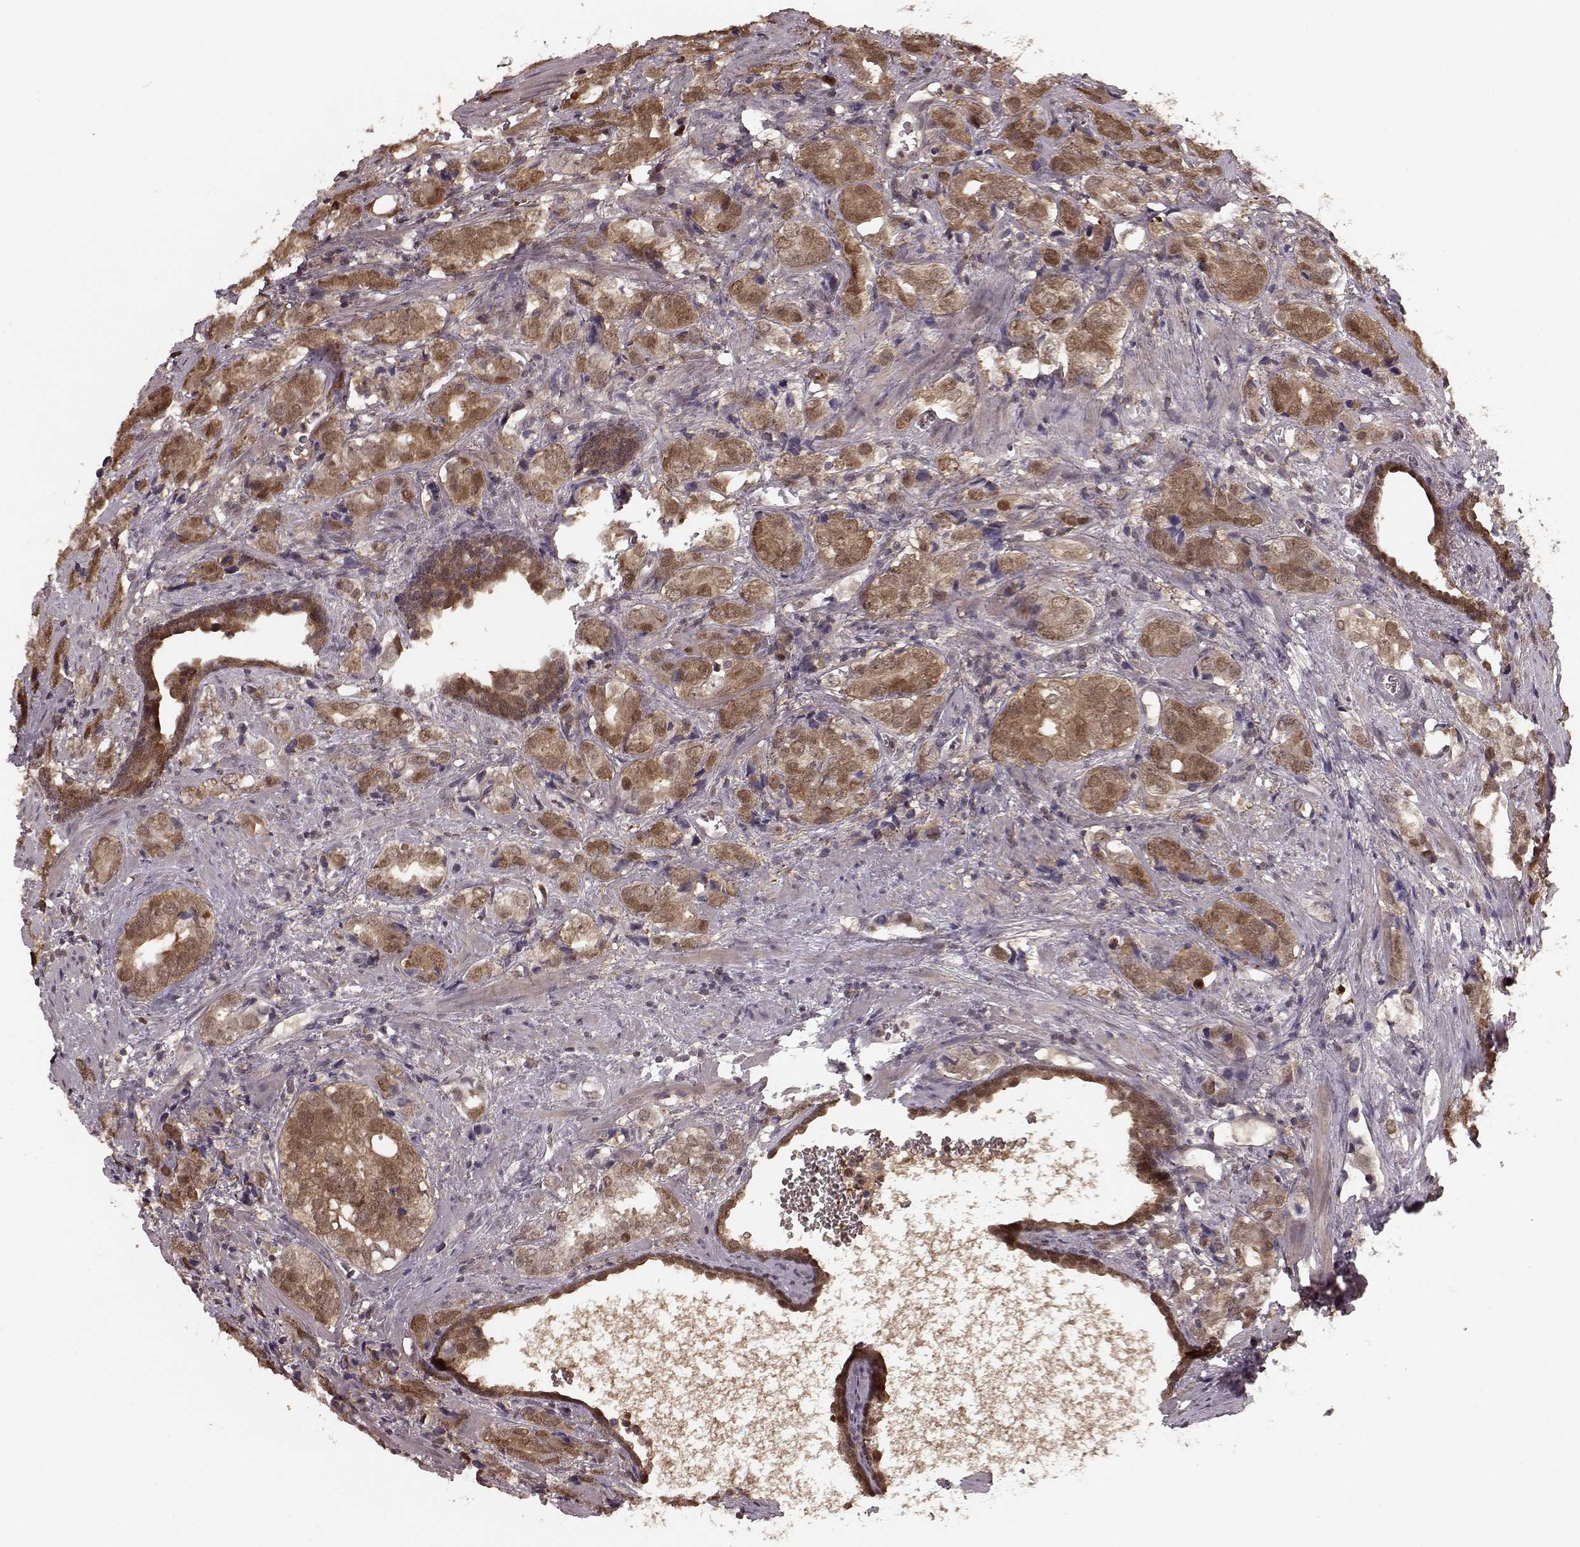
{"staining": {"intensity": "moderate", "quantity": "25%-75%", "location": "cytoplasmic/membranous,nuclear"}, "tissue": "prostate cancer", "cell_type": "Tumor cells", "image_type": "cancer", "snomed": [{"axis": "morphology", "description": "Adenocarcinoma, NOS"}, {"axis": "topography", "description": "Prostate and seminal vesicle, NOS"}], "caption": "Prostate cancer stained with immunohistochemistry (IHC) reveals moderate cytoplasmic/membranous and nuclear expression in approximately 25%-75% of tumor cells.", "gene": "GSS", "patient": {"sex": "male", "age": 63}}